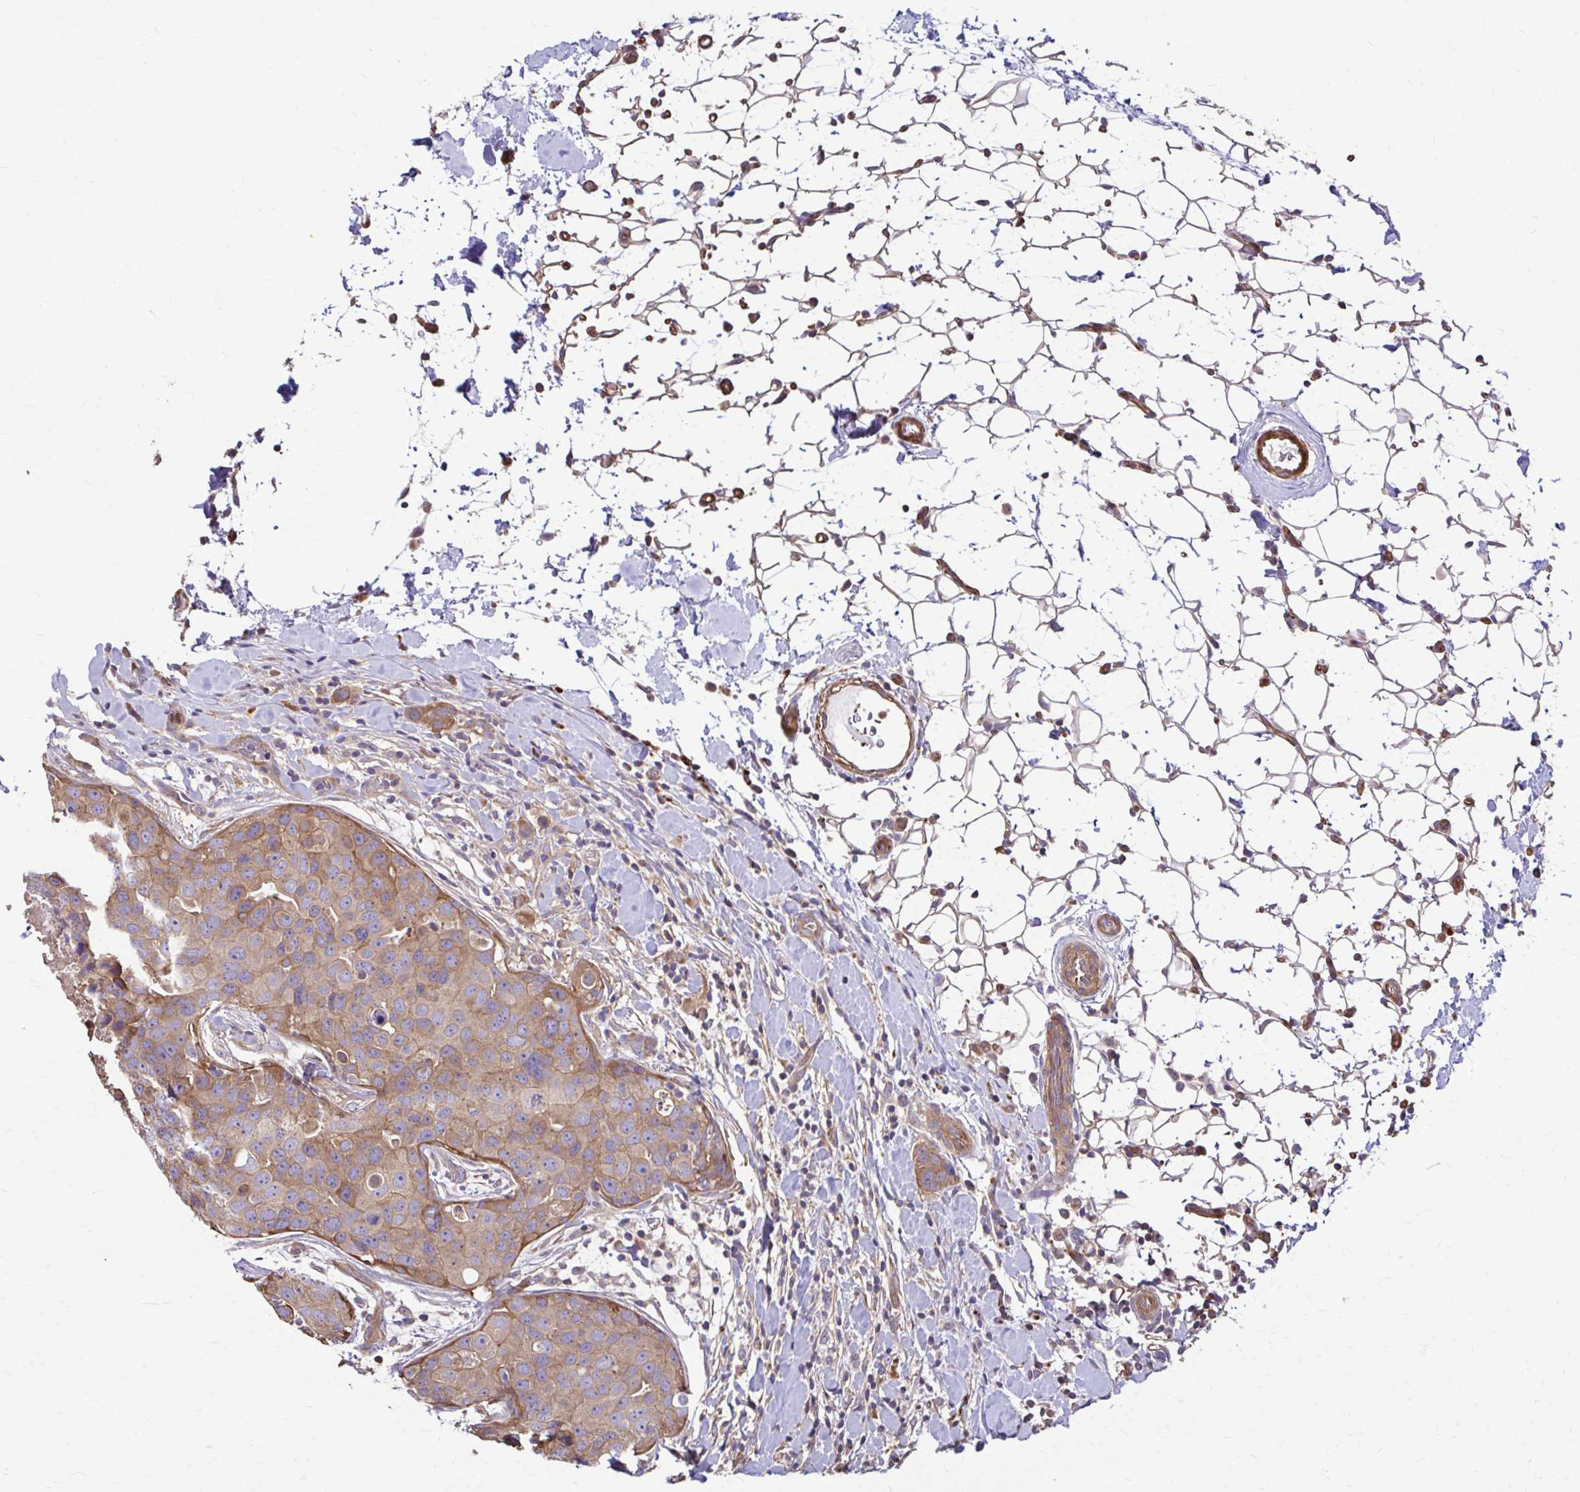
{"staining": {"intensity": "weak", "quantity": ">75%", "location": "cytoplasmic/membranous"}, "tissue": "breast cancer", "cell_type": "Tumor cells", "image_type": "cancer", "snomed": [{"axis": "morphology", "description": "Duct carcinoma"}, {"axis": "topography", "description": "Breast"}], "caption": "Immunohistochemistry (IHC) staining of intraductal carcinoma (breast), which demonstrates low levels of weak cytoplasmic/membranous positivity in approximately >75% of tumor cells indicating weak cytoplasmic/membranous protein positivity. The staining was performed using DAB (3,3'-diaminobenzidine) (brown) for protein detection and nuclei were counterstained in hematoxylin (blue).", "gene": "DSP", "patient": {"sex": "female", "age": 24}}